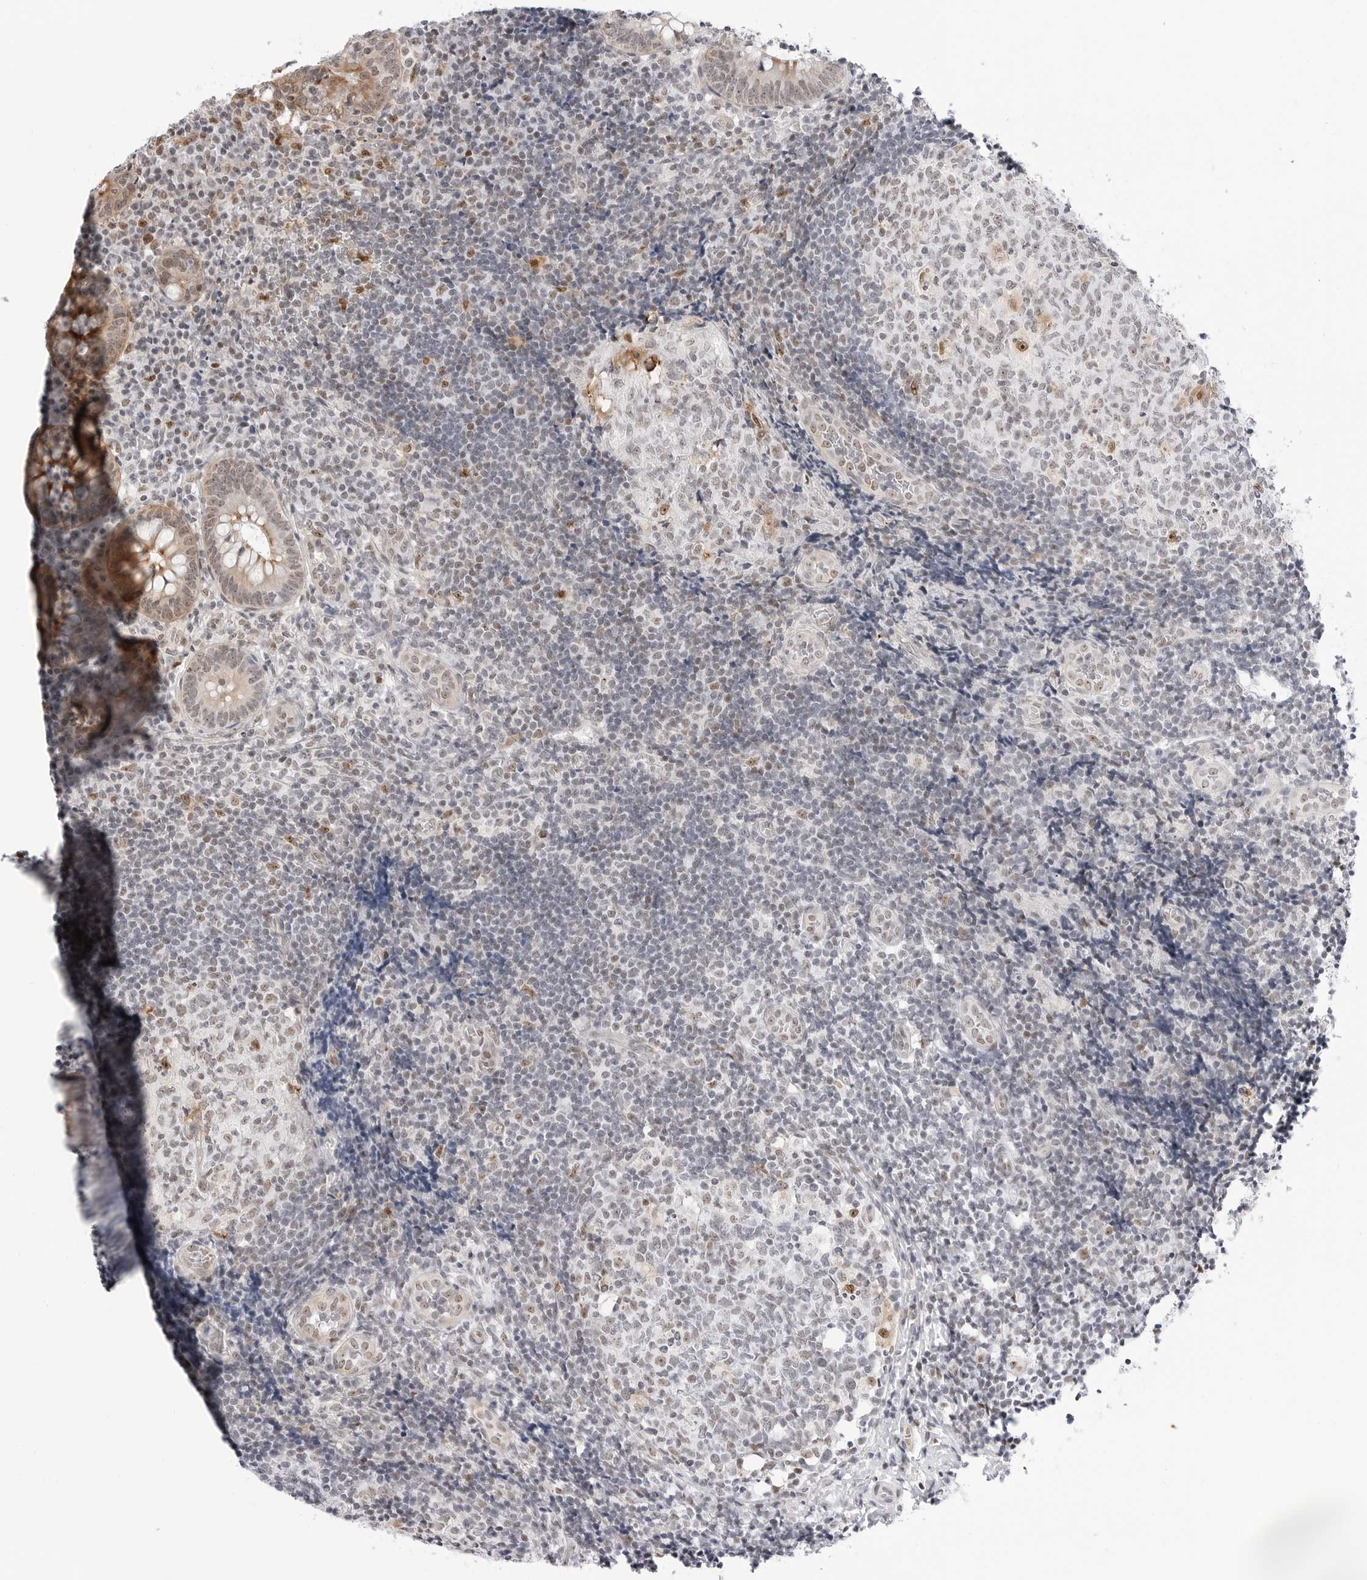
{"staining": {"intensity": "moderate", "quantity": ">75%", "location": "cytoplasmic/membranous"}, "tissue": "appendix", "cell_type": "Glandular cells", "image_type": "normal", "snomed": [{"axis": "morphology", "description": "Normal tissue, NOS"}, {"axis": "topography", "description": "Appendix"}], "caption": "IHC micrograph of normal human appendix stained for a protein (brown), which shows medium levels of moderate cytoplasmic/membranous staining in about >75% of glandular cells.", "gene": "C1orf162", "patient": {"sex": "male", "age": 8}}